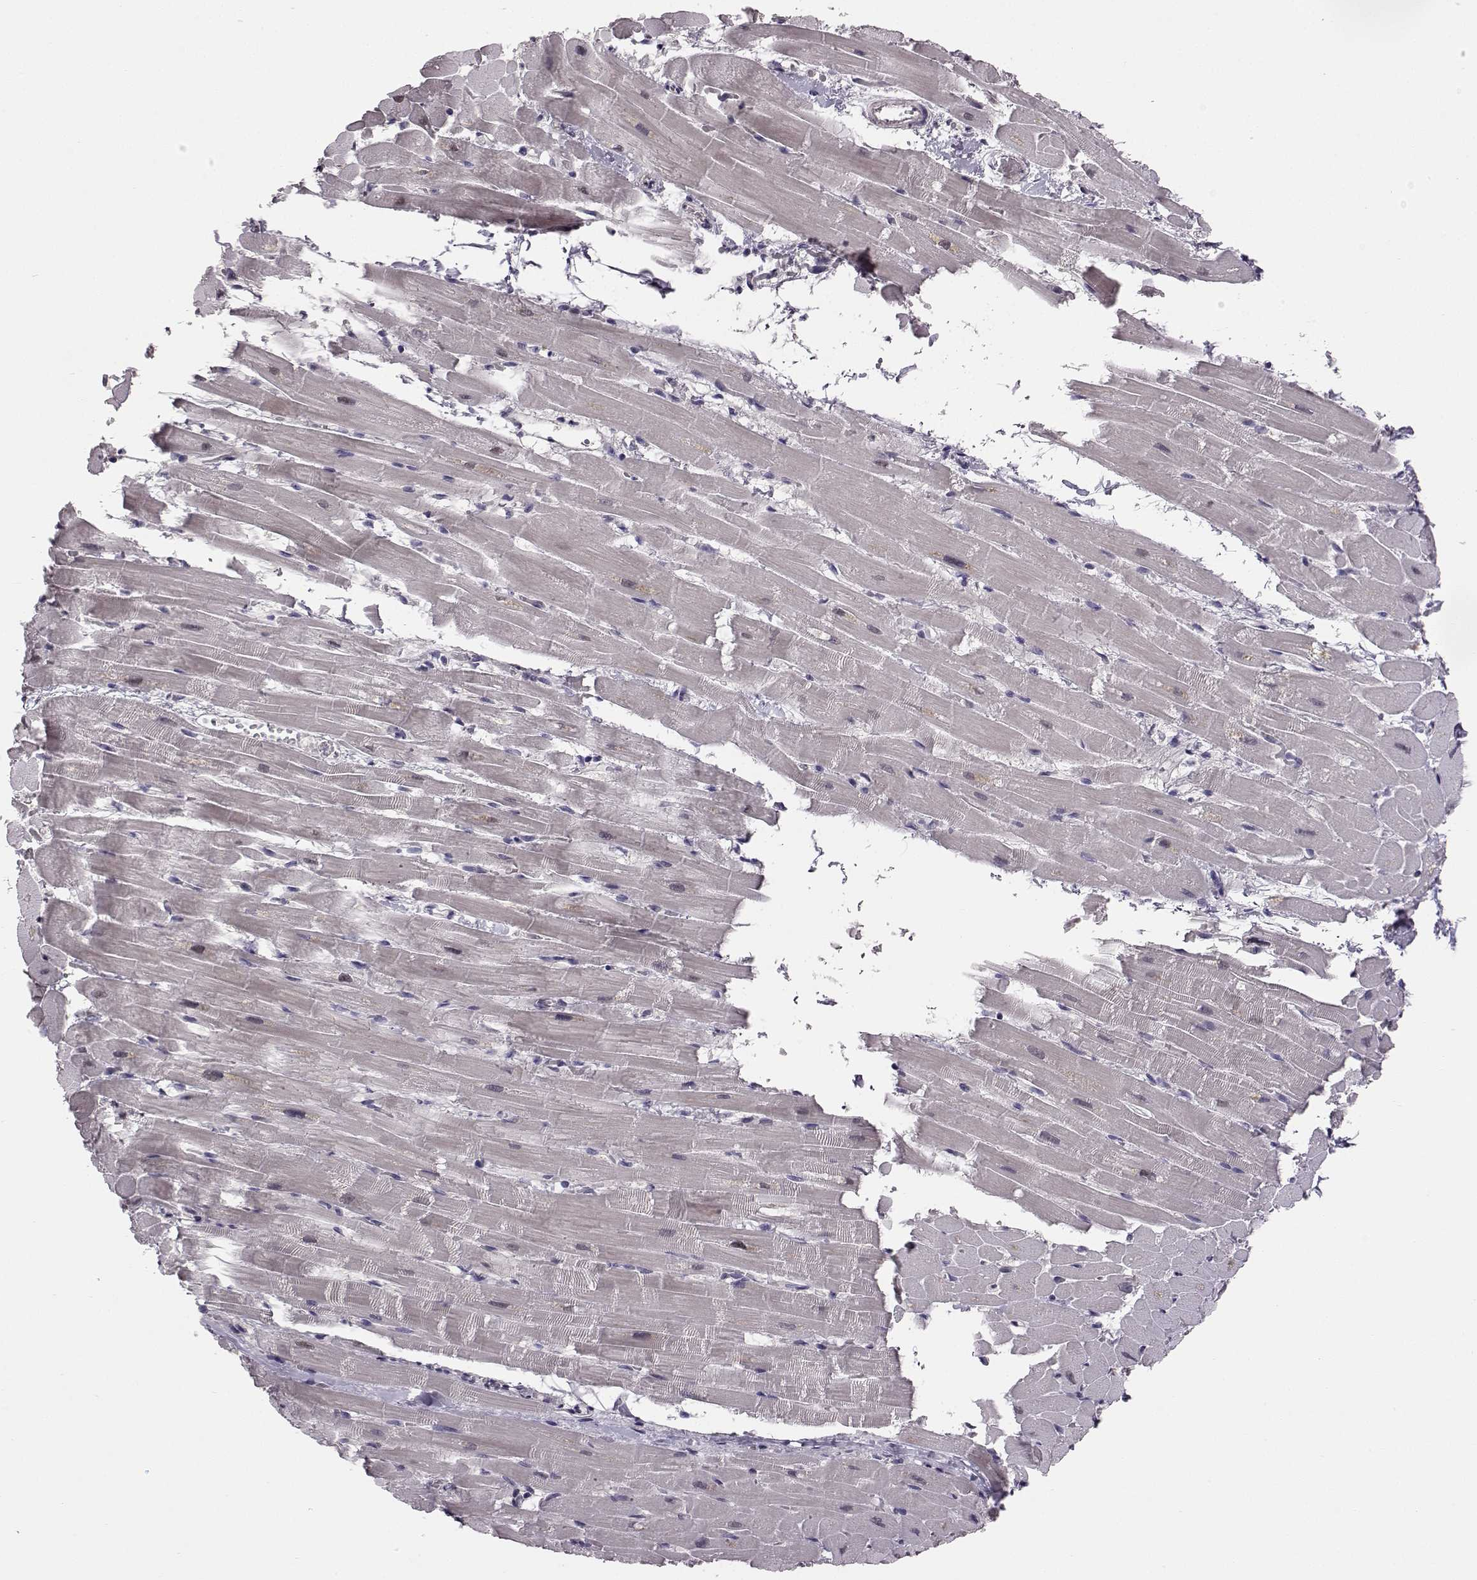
{"staining": {"intensity": "negative", "quantity": "none", "location": "none"}, "tissue": "heart muscle", "cell_type": "Cardiomyocytes", "image_type": "normal", "snomed": [{"axis": "morphology", "description": "Normal tissue, NOS"}, {"axis": "topography", "description": "Heart"}], "caption": "DAB immunohistochemical staining of unremarkable human heart muscle exhibits no significant positivity in cardiomyocytes.", "gene": "C10orf62", "patient": {"sex": "male", "age": 37}}